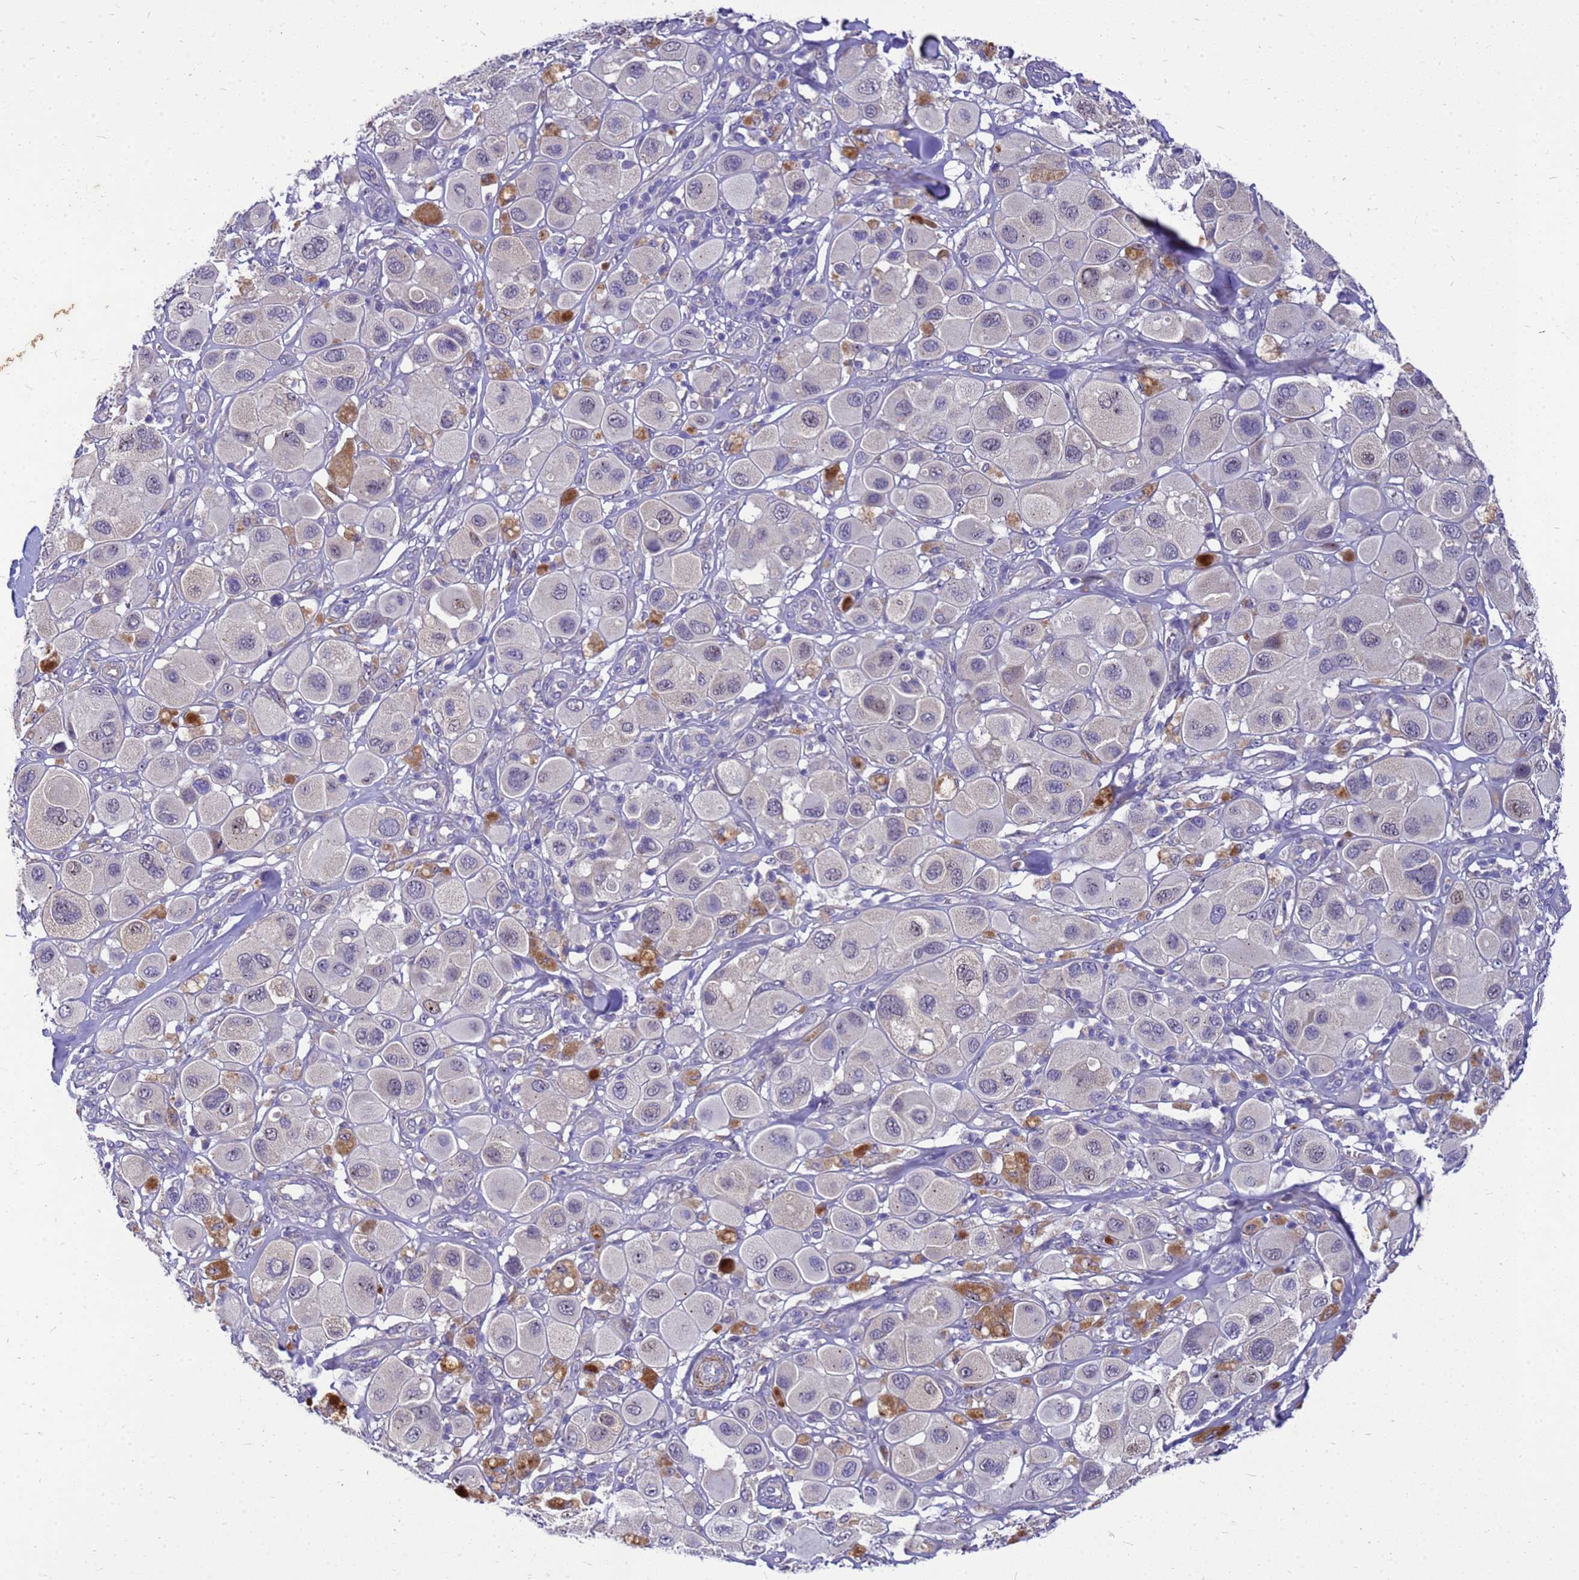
{"staining": {"intensity": "negative", "quantity": "none", "location": "none"}, "tissue": "melanoma", "cell_type": "Tumor cells", "image_type": "cancer", "snomed": [{"axis": "morphology", "description": "Malignant melanoma, Metastatic site"}, {"axis": "topography", "description": "Skin"}], "caption": "Tumor cells show no significant protein positivity in melanoma.", "gene": "POP7", "patient": {"sex": "male", "age": 41}}